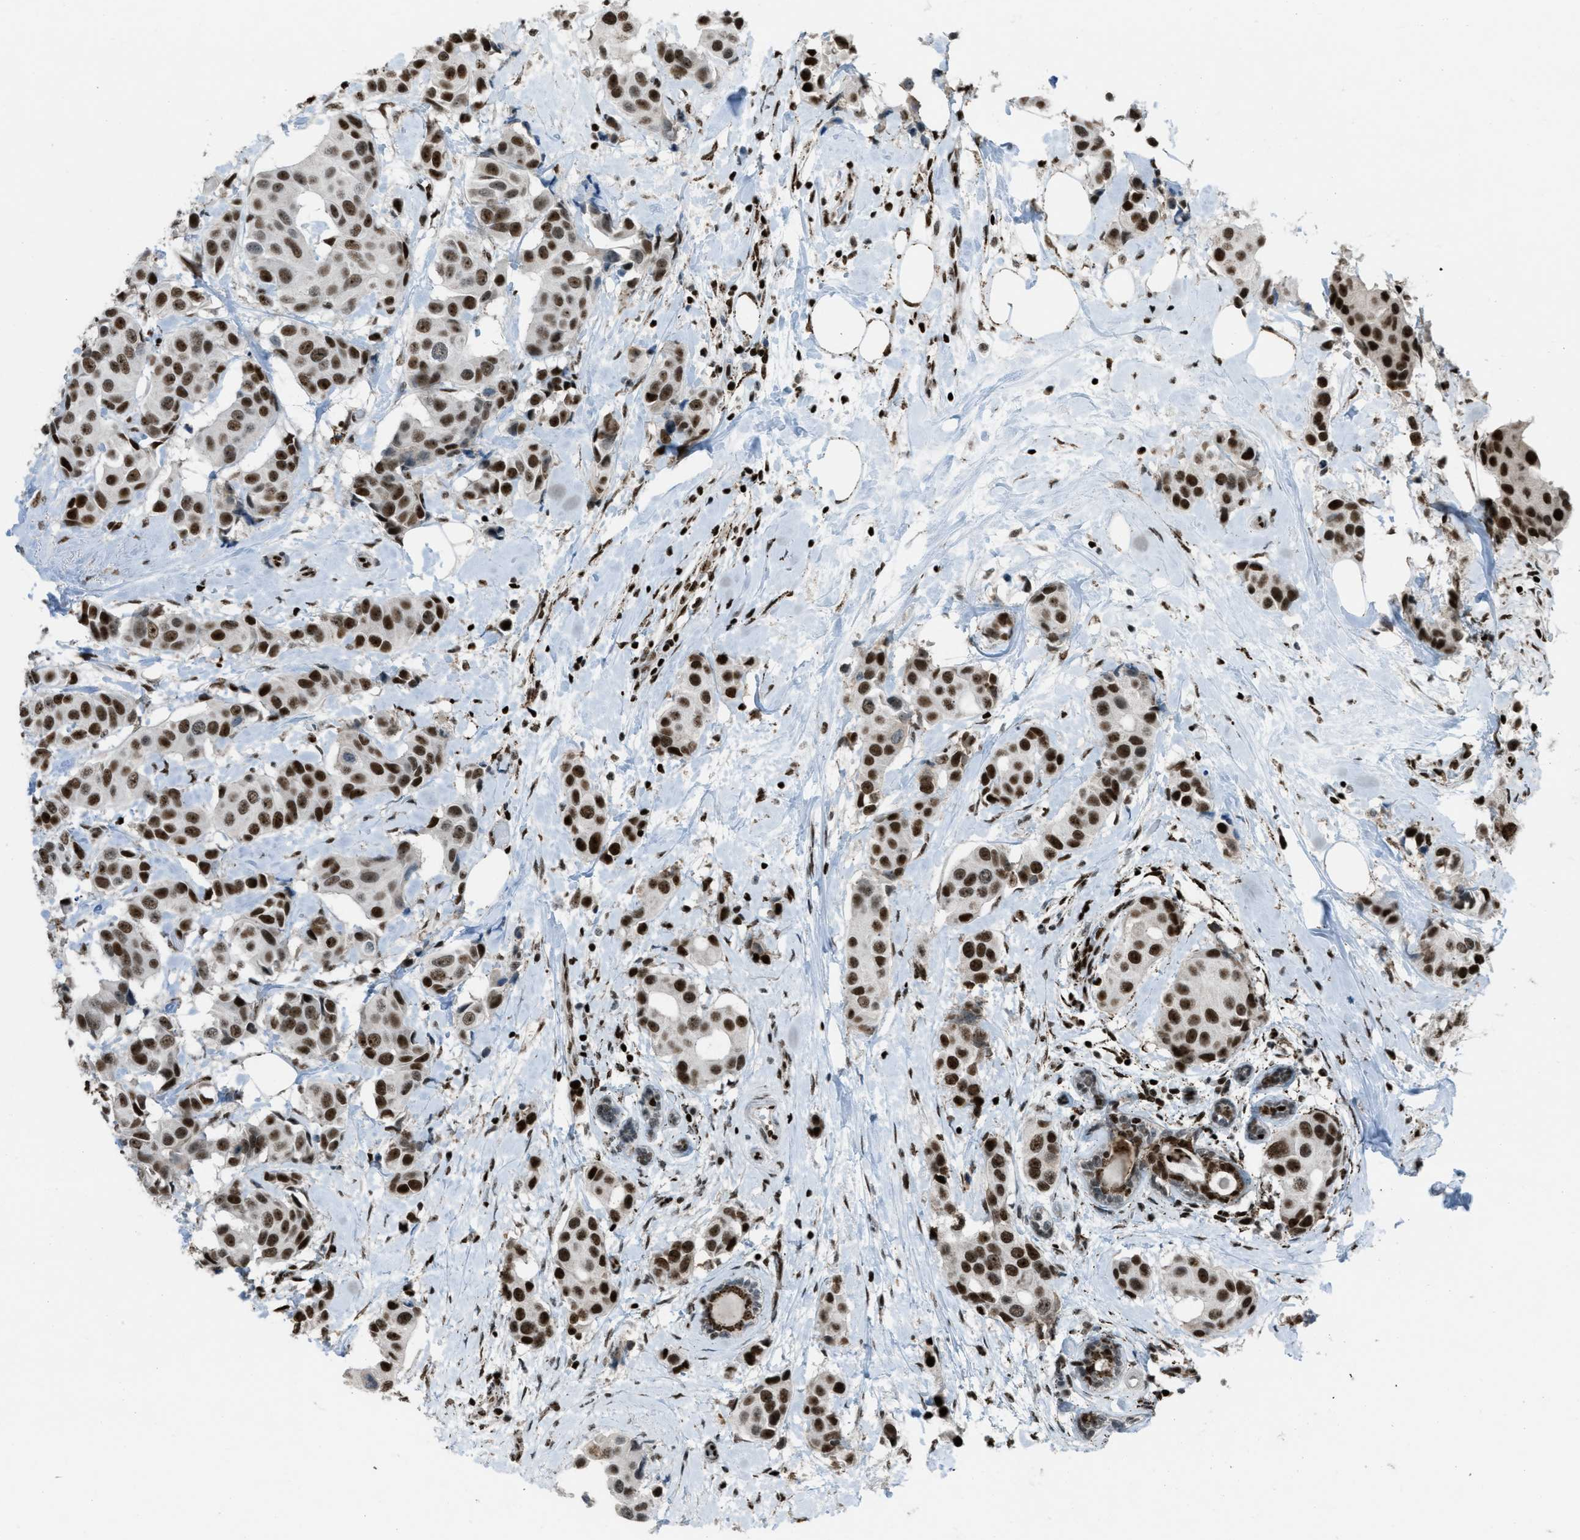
{"staining": {"intensity": "strong", "quantity": ">75%", "location": "cytoplasmic/membranous"}, "tissue": "breast cancer", "cell_type": "Tumor cells", "image_type": "cancer", "snomed": [{"axis": "morphology", "description": "Normal tissue, NOS"}, {"axis": "morphology", "description": "Duct carcinoma"}, {"axis": "topography", "description": "Breast"}], "caption": "DAB (3,3'-diaminobenzidine) immunohistochemical staining of infiltrating ductal carcinoma (breast) exhibits strong cytoplasmic/membranous protein expression in about >75% of tumor cells.", "gene": "SLFN5", "patient": {"sex": "female", "age": 39}}